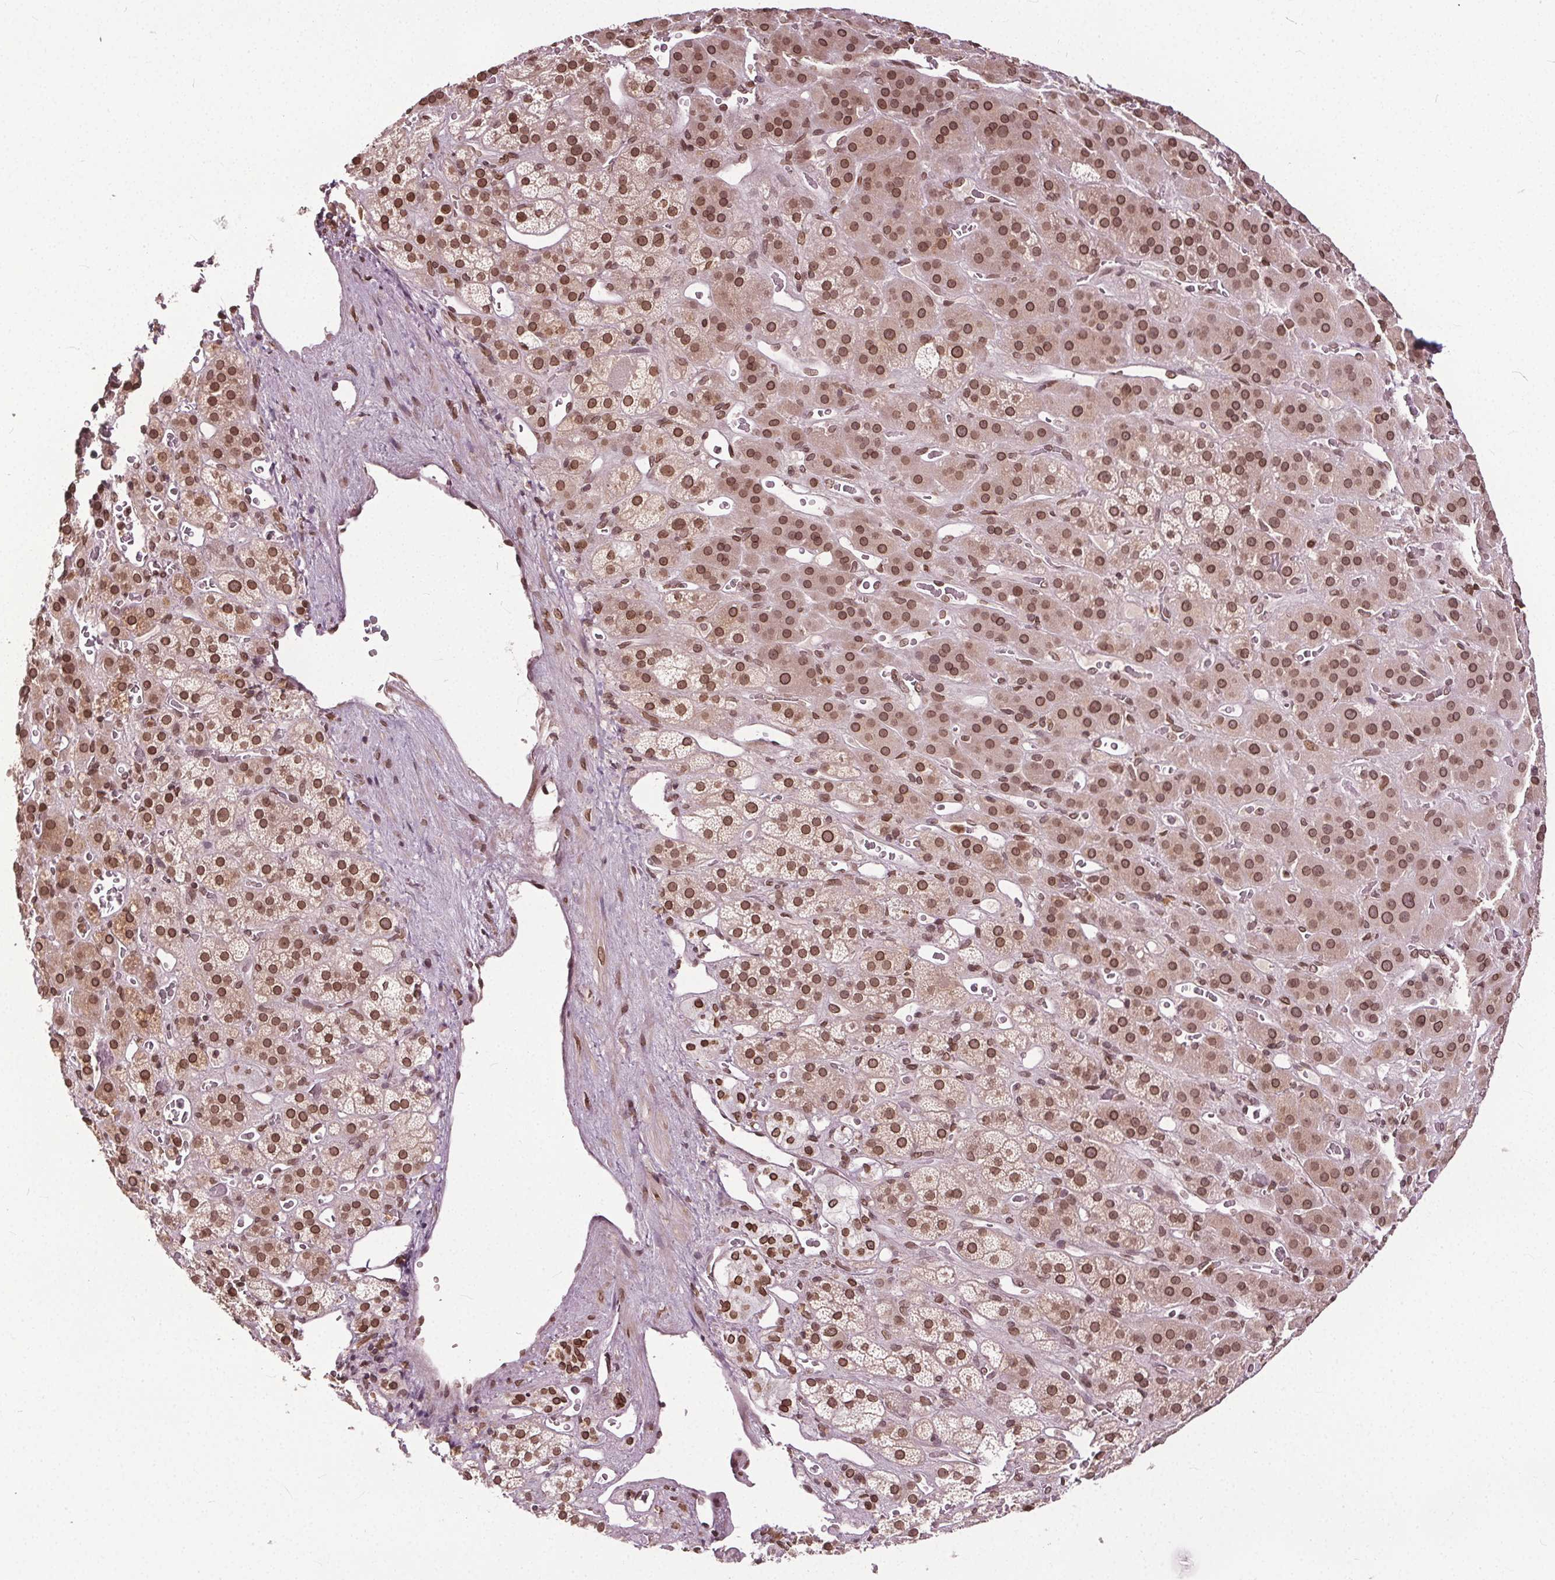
{"staining": {"intensity": "moderate", "quantity": ">75%", "location": "cytoplasmic/membranous,nuclear"}, "tissue": "adrenal gland", "cell_type": "Glandular cells", "image_type": "normal", "snomed": [{"axis": "morphology", "description": "Normal tissue, NOS"}, {"axis": "topography", "description": "Adrenal gland"}], "caption": "Moderate cytoplasmic/membranous,nuclear expression is seen in approximately >75% of glandular cells in unremarkable adrenal gland. (IHC, brightfield microscopy, high magnification).", "gene": "TTC39C", "patient": {"sex": "male", "age": 57}}